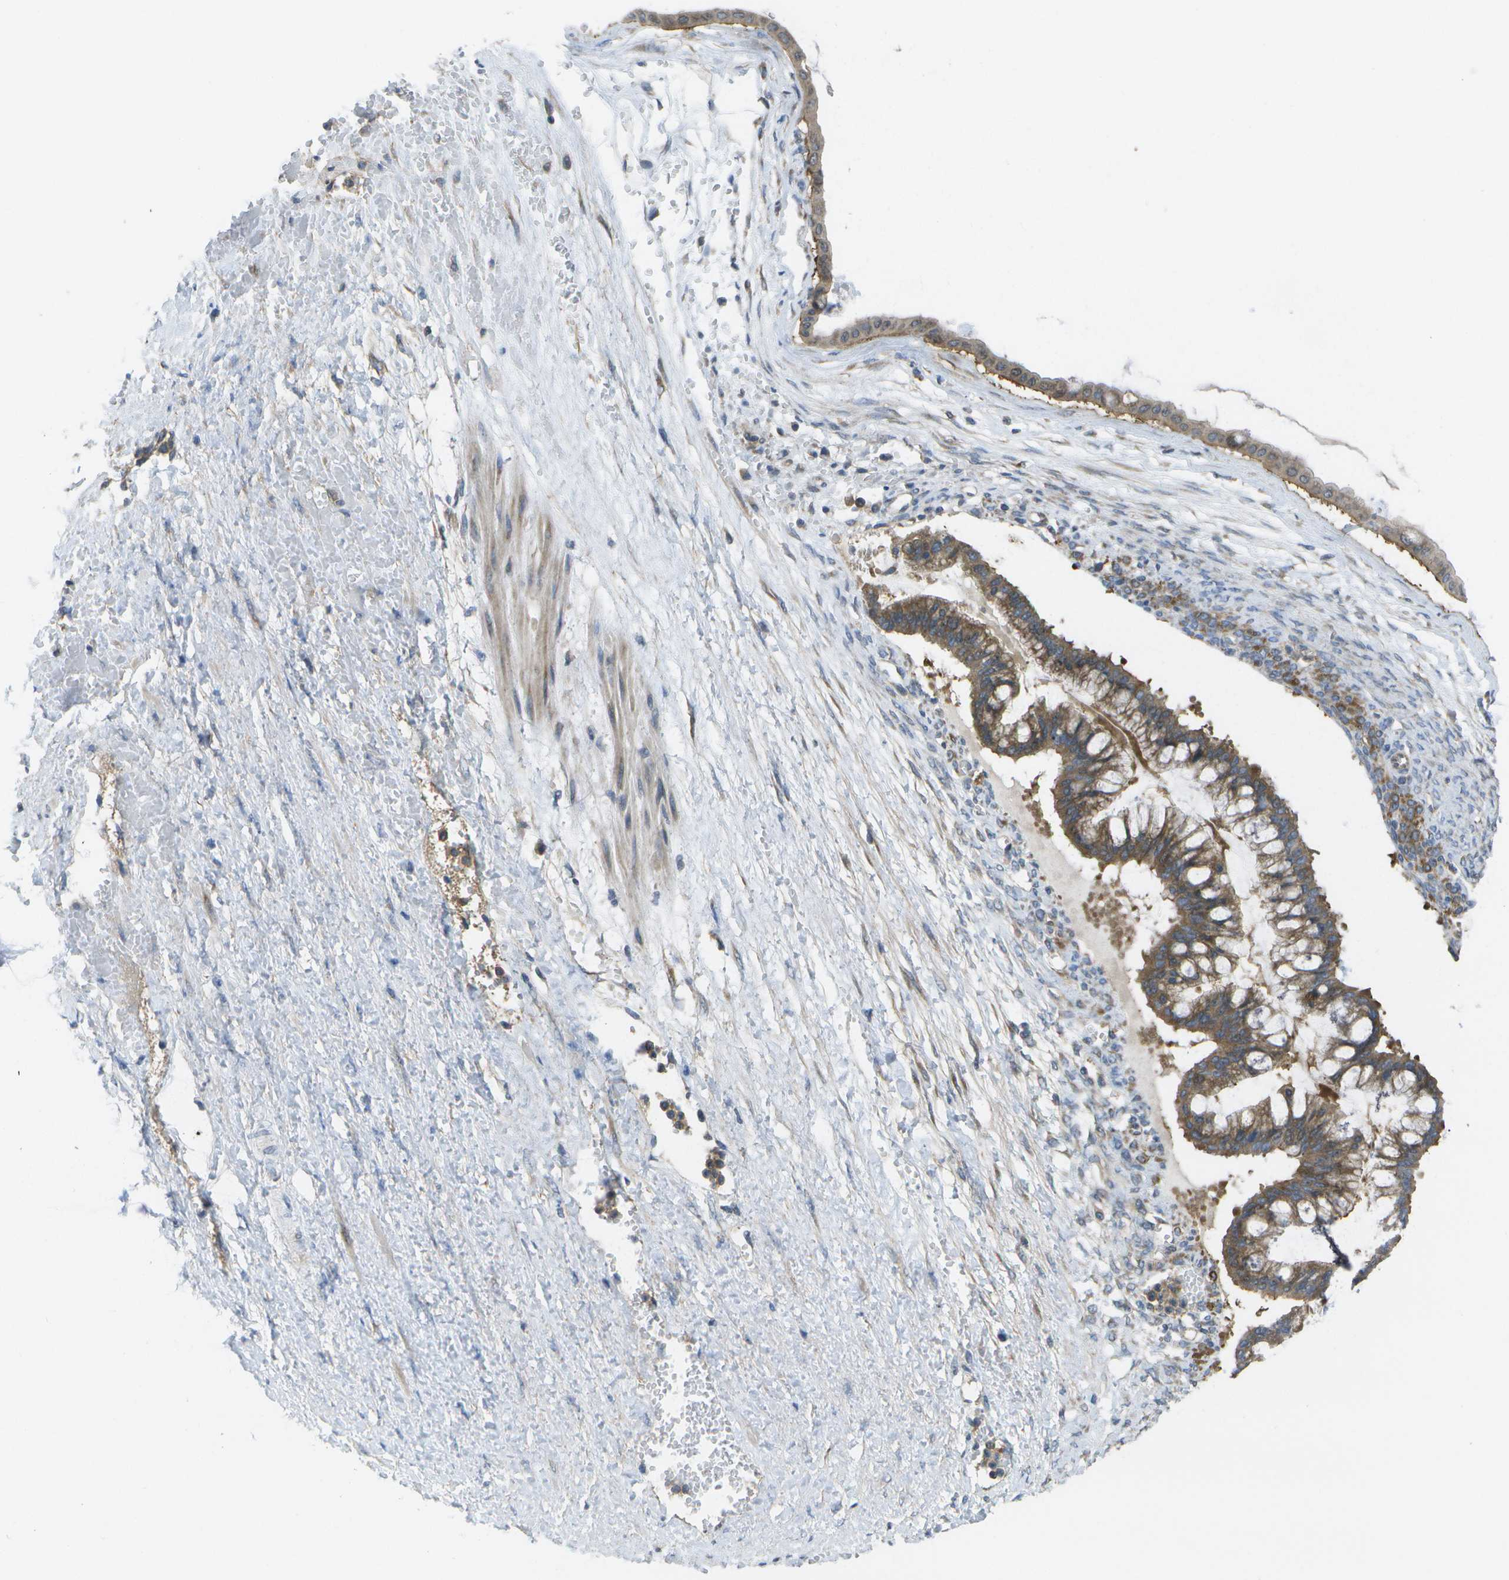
{"staining": {"intensity": "moderate", "quantity": ">75%", "location": "cytoplasmic/membranous"}, "tissue": "ovarian cancer", "cell_type": "Tumor cells", "image_type": "cancer", "snomed": [{"axis": "morphology", "description": "Cystadenocarcinoma, mucinous, NOS"}, {"axis": "topography", "description": "Ovary"}], "caption": "A micrograph of human ovarian cancer stained for a protein demonstrates moderate cytoplasmic/membranous brown staining in tumor cells. (brown staining indicates protein expression, while blue staining denotes nuclei).", "gene": "DPM3", "patient": {"sex": "female", "age": 73}}